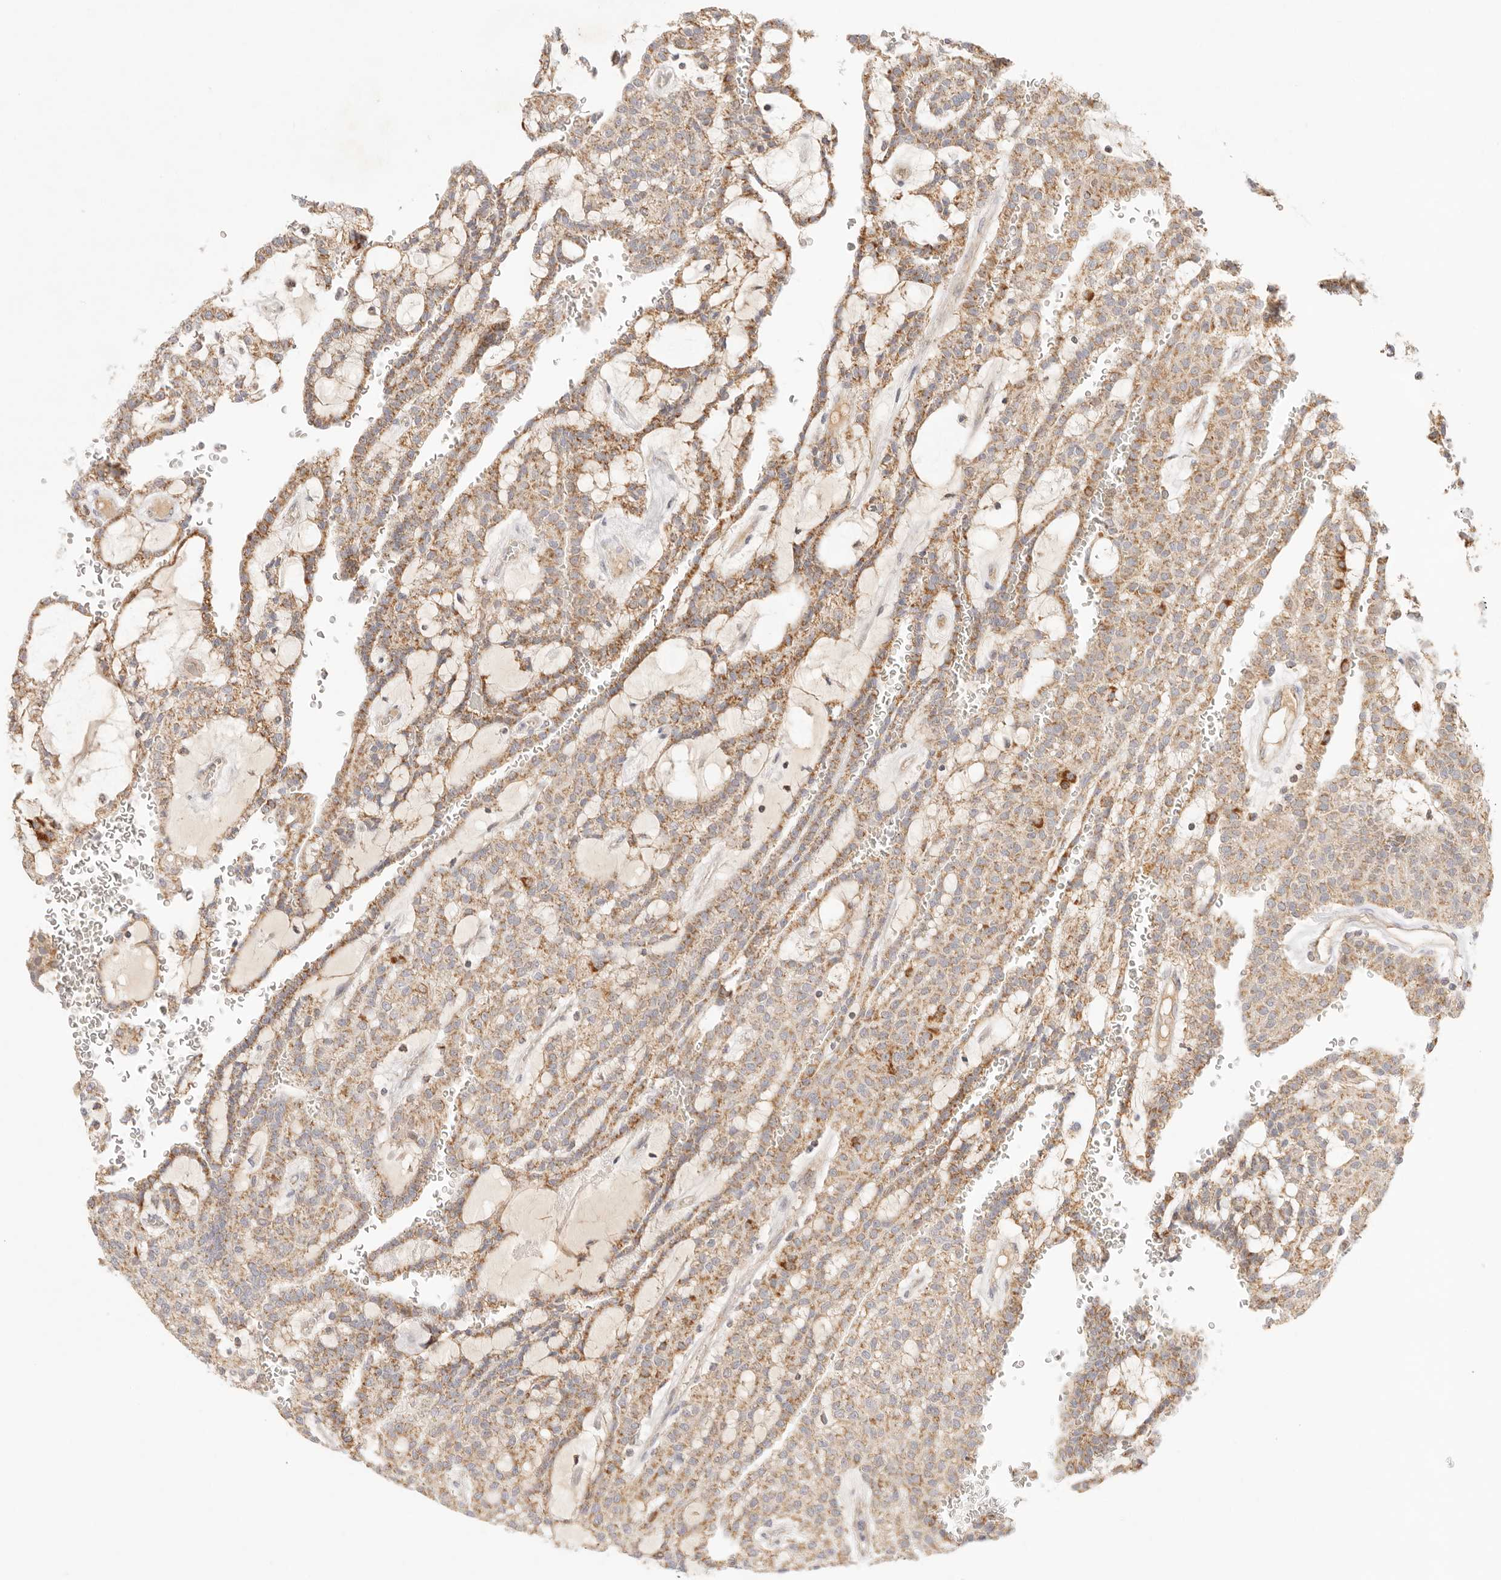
{"staining": {"intensity": "moderate", "quantity": ">75%", "location": "cytoplasmic/membranous"}, "tissue": "renal cancer", "cell_type": "Tumor cells", "image_type": "cancer", "snomed": [{"axis": "morphology", "description": "Adenocarcinoma, NOS"}, {"axis": "topography", "description": "Kidney"}], "caption": "IHC of renal cancer reveals medium levels of moderate cytoplasmic/membranous staining in approximately >75% of tumor cells.", "gene": "COA6", "patient": {"sex": "male", "age": 63}}